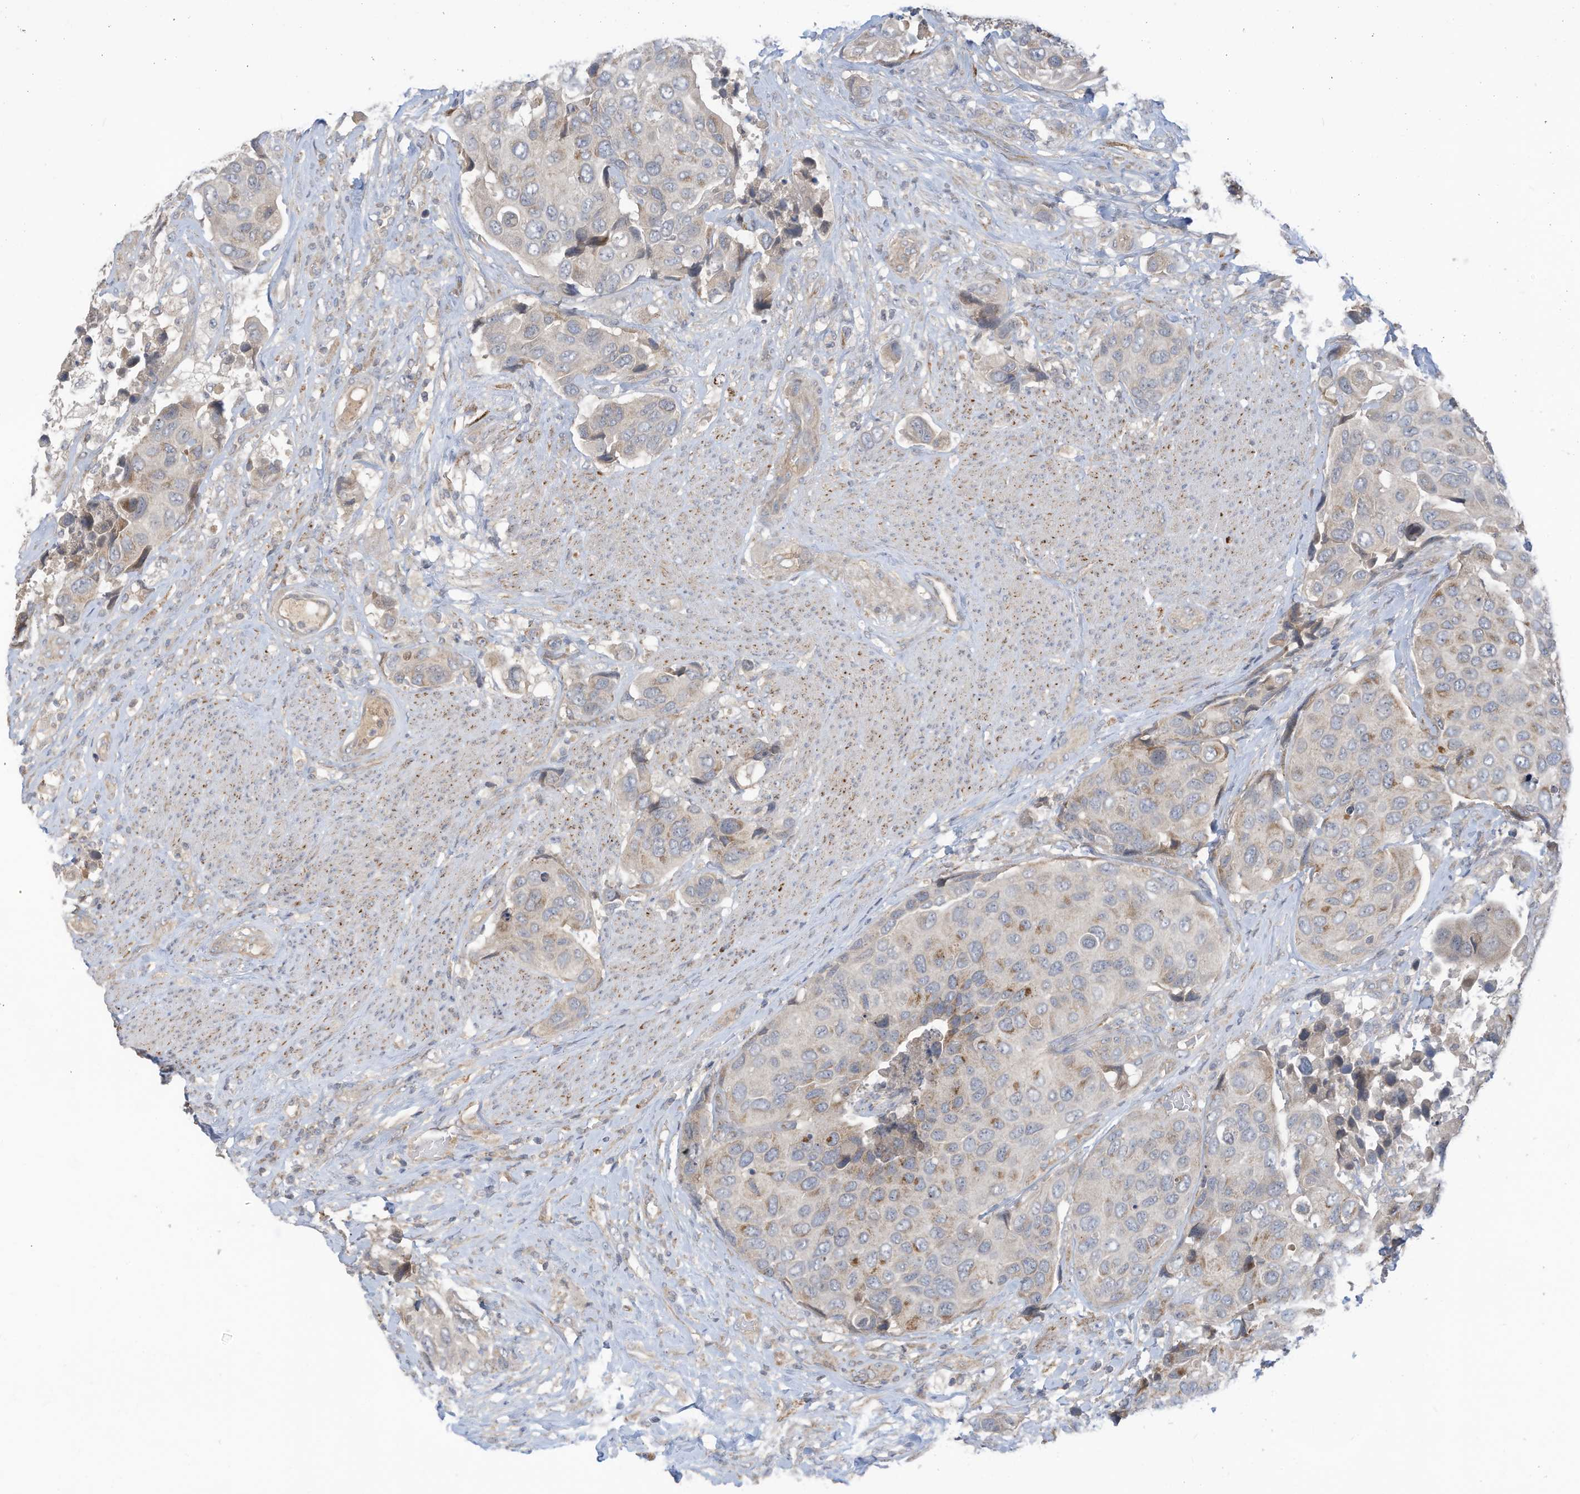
{"staining": {"intensity": "weak", "quantity": "<25%", "location": "cytoplasmic/membranous"}, "tissue": "urothelial cancer", "cell_type": "Tumor cells", "image_type": "cancer", "snomed": [{"axis": "morphology", "description": "Urothelial carcinoma, High grade"}, {"axis": "topography", "description": "Urinary bladder"}], "caption": "A high-resolution histopathology image shows immunohistochemistry staining of urothelial carcinoma (high-grade), which demonstrates no significant staining in tumor cells.", "gene": "SCGB1D2", "patient": {"sex": "male", "age": 74}}